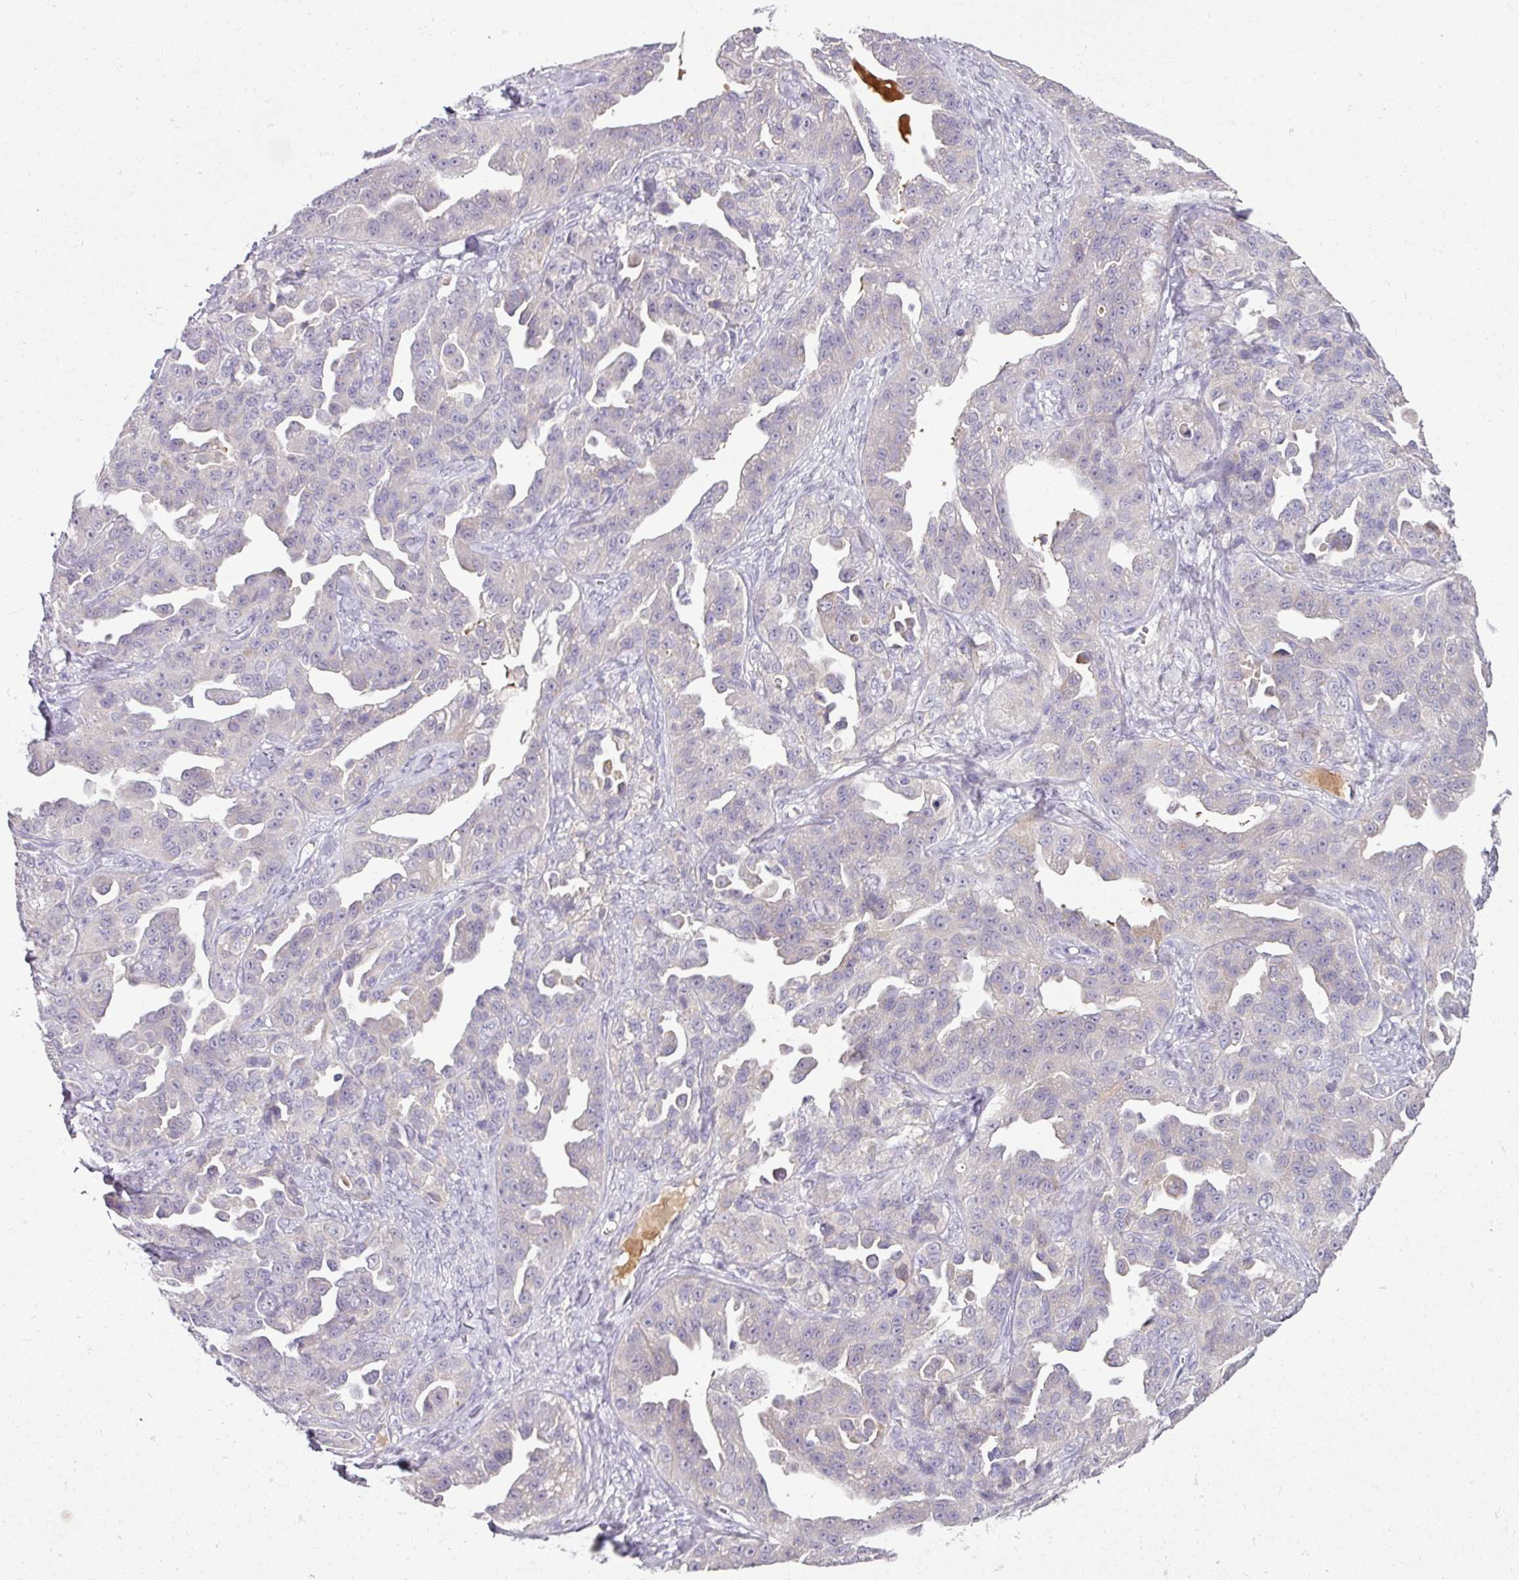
{"staining": {"intensity": "negative", "quantity": "none", "location": "none"}, "tissue": "ovarian cancer", "cell_type": "Tumor cells", "image_type": "cancer", "snomed": [{"axis": "morphology", "description": "Cystadenocarcinoma, serous, NOS"}, {"axis": "topography", "description": "Ovary"}], "caption": "IHC micrograph of neoplastic tissue: human ovarian cancer (serous cystadenocarcinoma) stained with DAB reveals no significant protein expression in tumor cells. (Stains: DAB immunohistochemistry with hematoxylin counter stain, Microscopy: brightfield microscopy at high magnification).", "gene": "FGF17", "patient": {"sex": "female", "age": 75}}